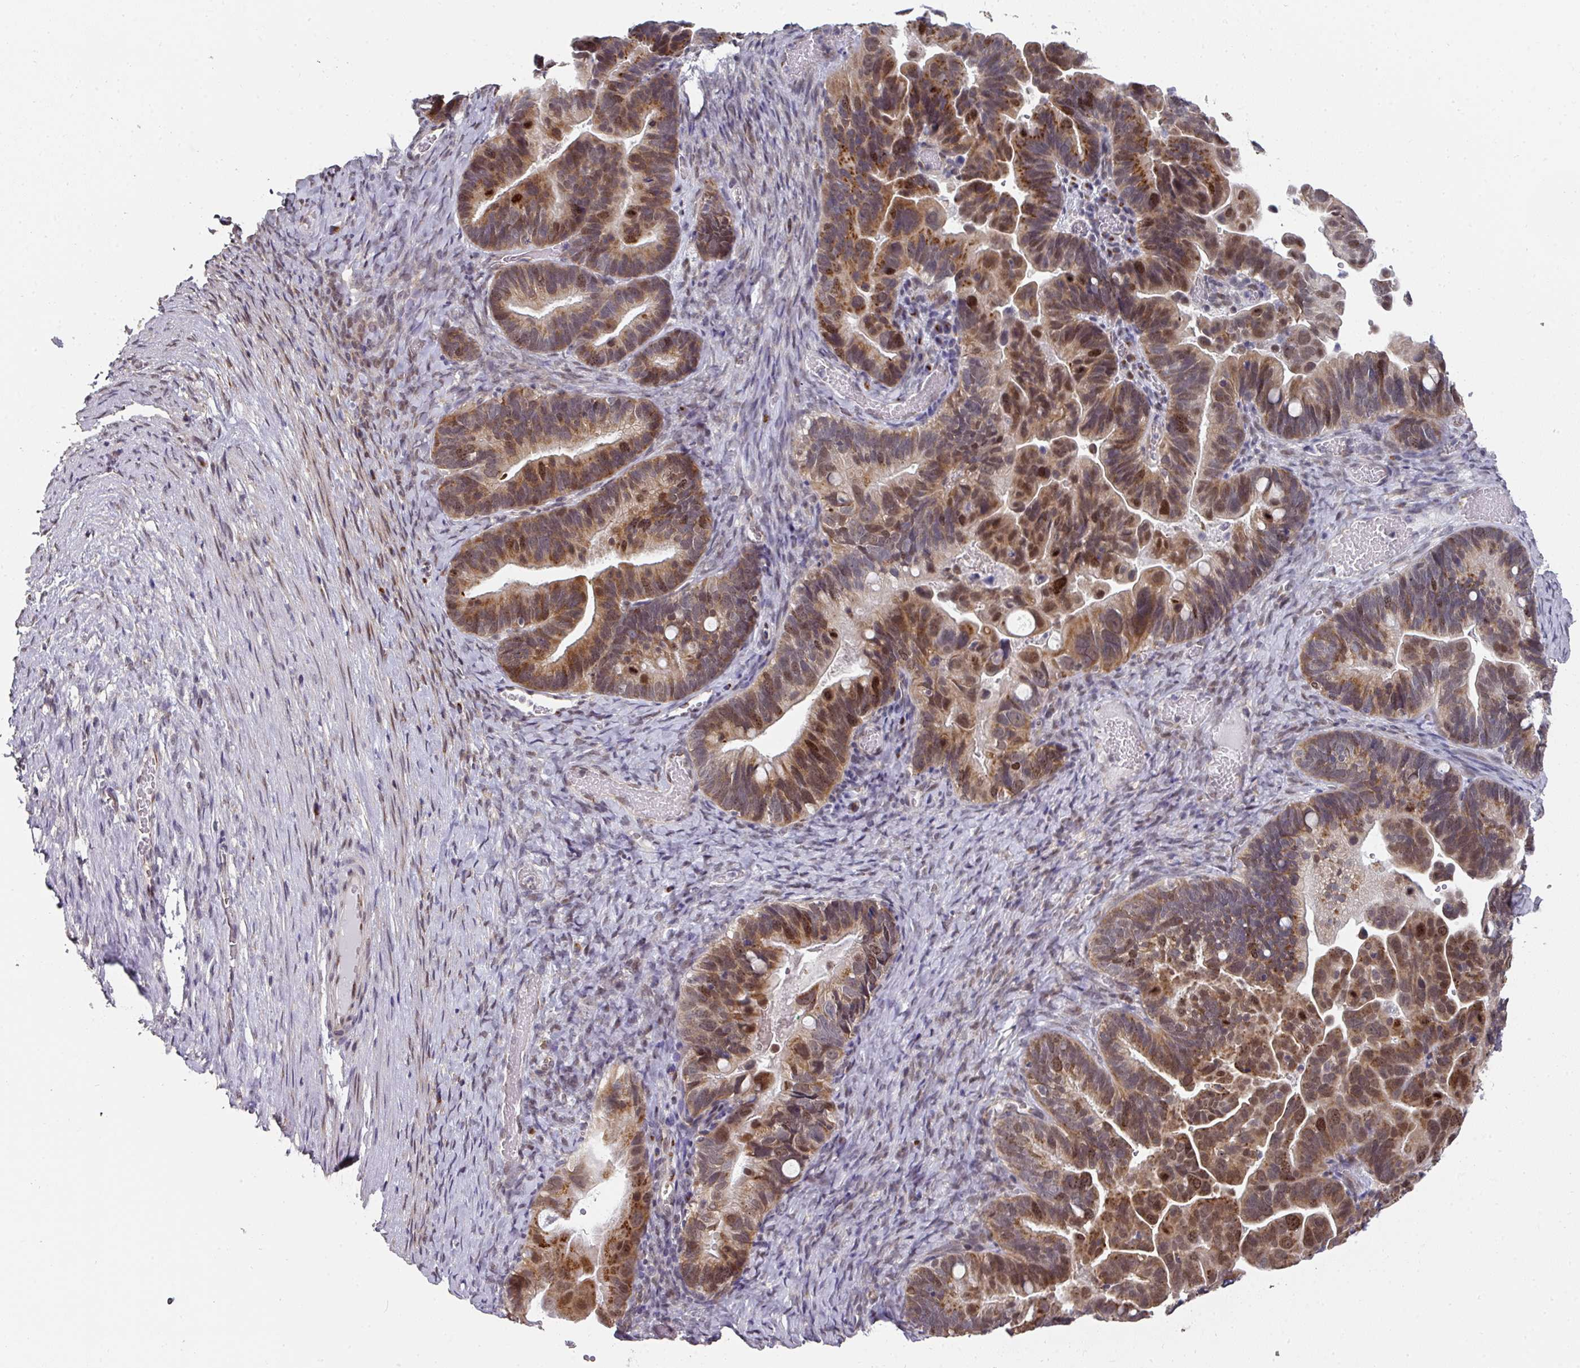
{"staining": {"intensity": "moderate", "quantity": ">75%", "location": "cytoplasmic/membranous,nuclear"}, "tissue": "ovarian cancer", "cell_type": "Tumor cells", "image_type": "cancer", "snomed": [{"axis": "morphology", "description": "Cystadenocarcinoma, serous, NOS"}, {"axis": "topography", "description": "Ovary"}], "caption": "Approximately >75% of tumor cells in ovarian cancer (serous cystadenocarcinoma) exhibit moderate cytoplasmic/membranous and nuclear protein positivity as visualized by brown immunohistochemical staining.", "gene": "C18orf25", "patient": {"sex": "female", "age": 56}}